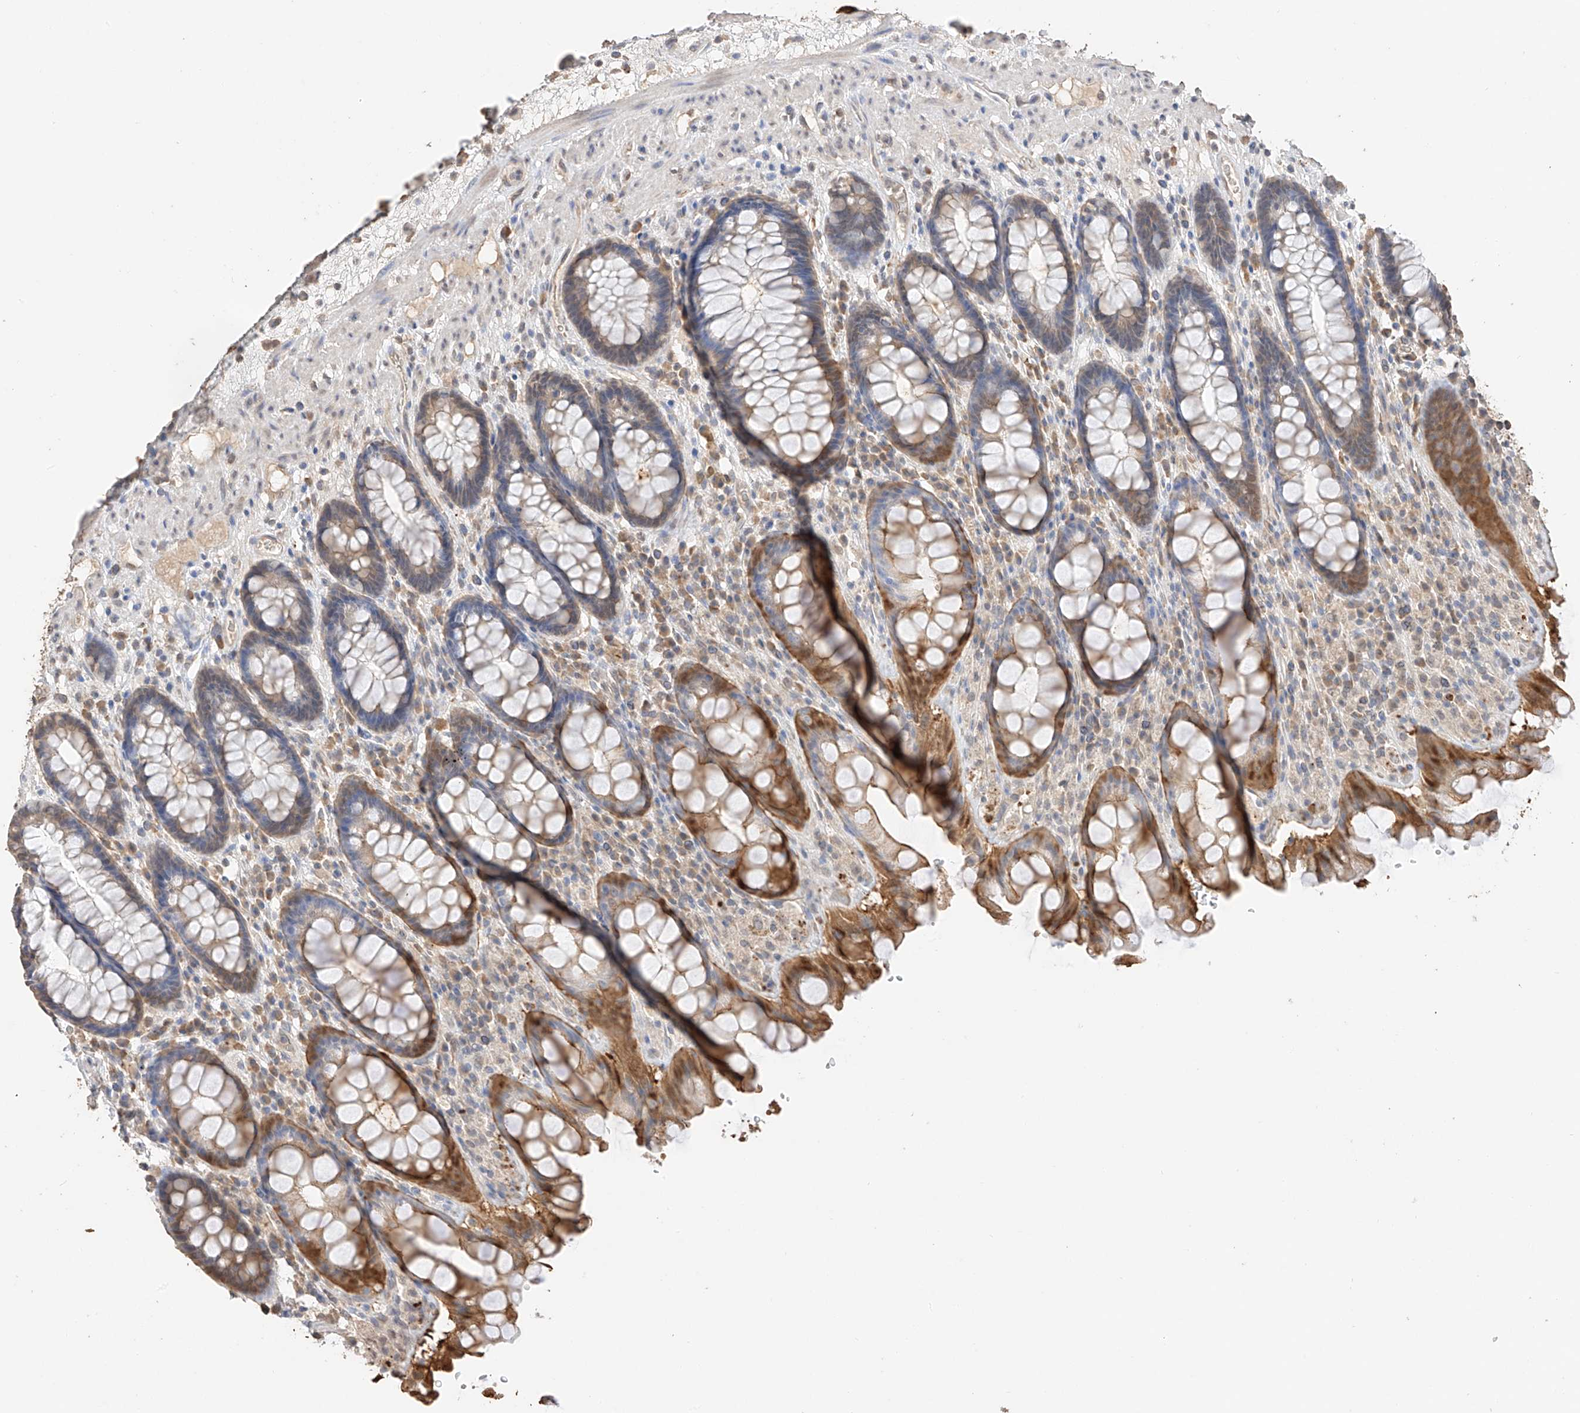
{"staining": {"intensity": "moderate", "quantity": "25%-75%", "location": "cytoplasmic/membranous"}, "tissue": "rectum", "cell_type": "Glandular cells", "image_type": "normal", "snomed": [{"axis": "morphology", "description": "Normal tissue, NOS"}, {"axis": "topography", "description": "Rectum"}], "caption": "The immunohistochemical stain shows moderate cytoplasmic/membranous expression in glandular cells of benign rectum.", "gene": "IL22RA2", "patient": {"sex": "male", "age": 64}}